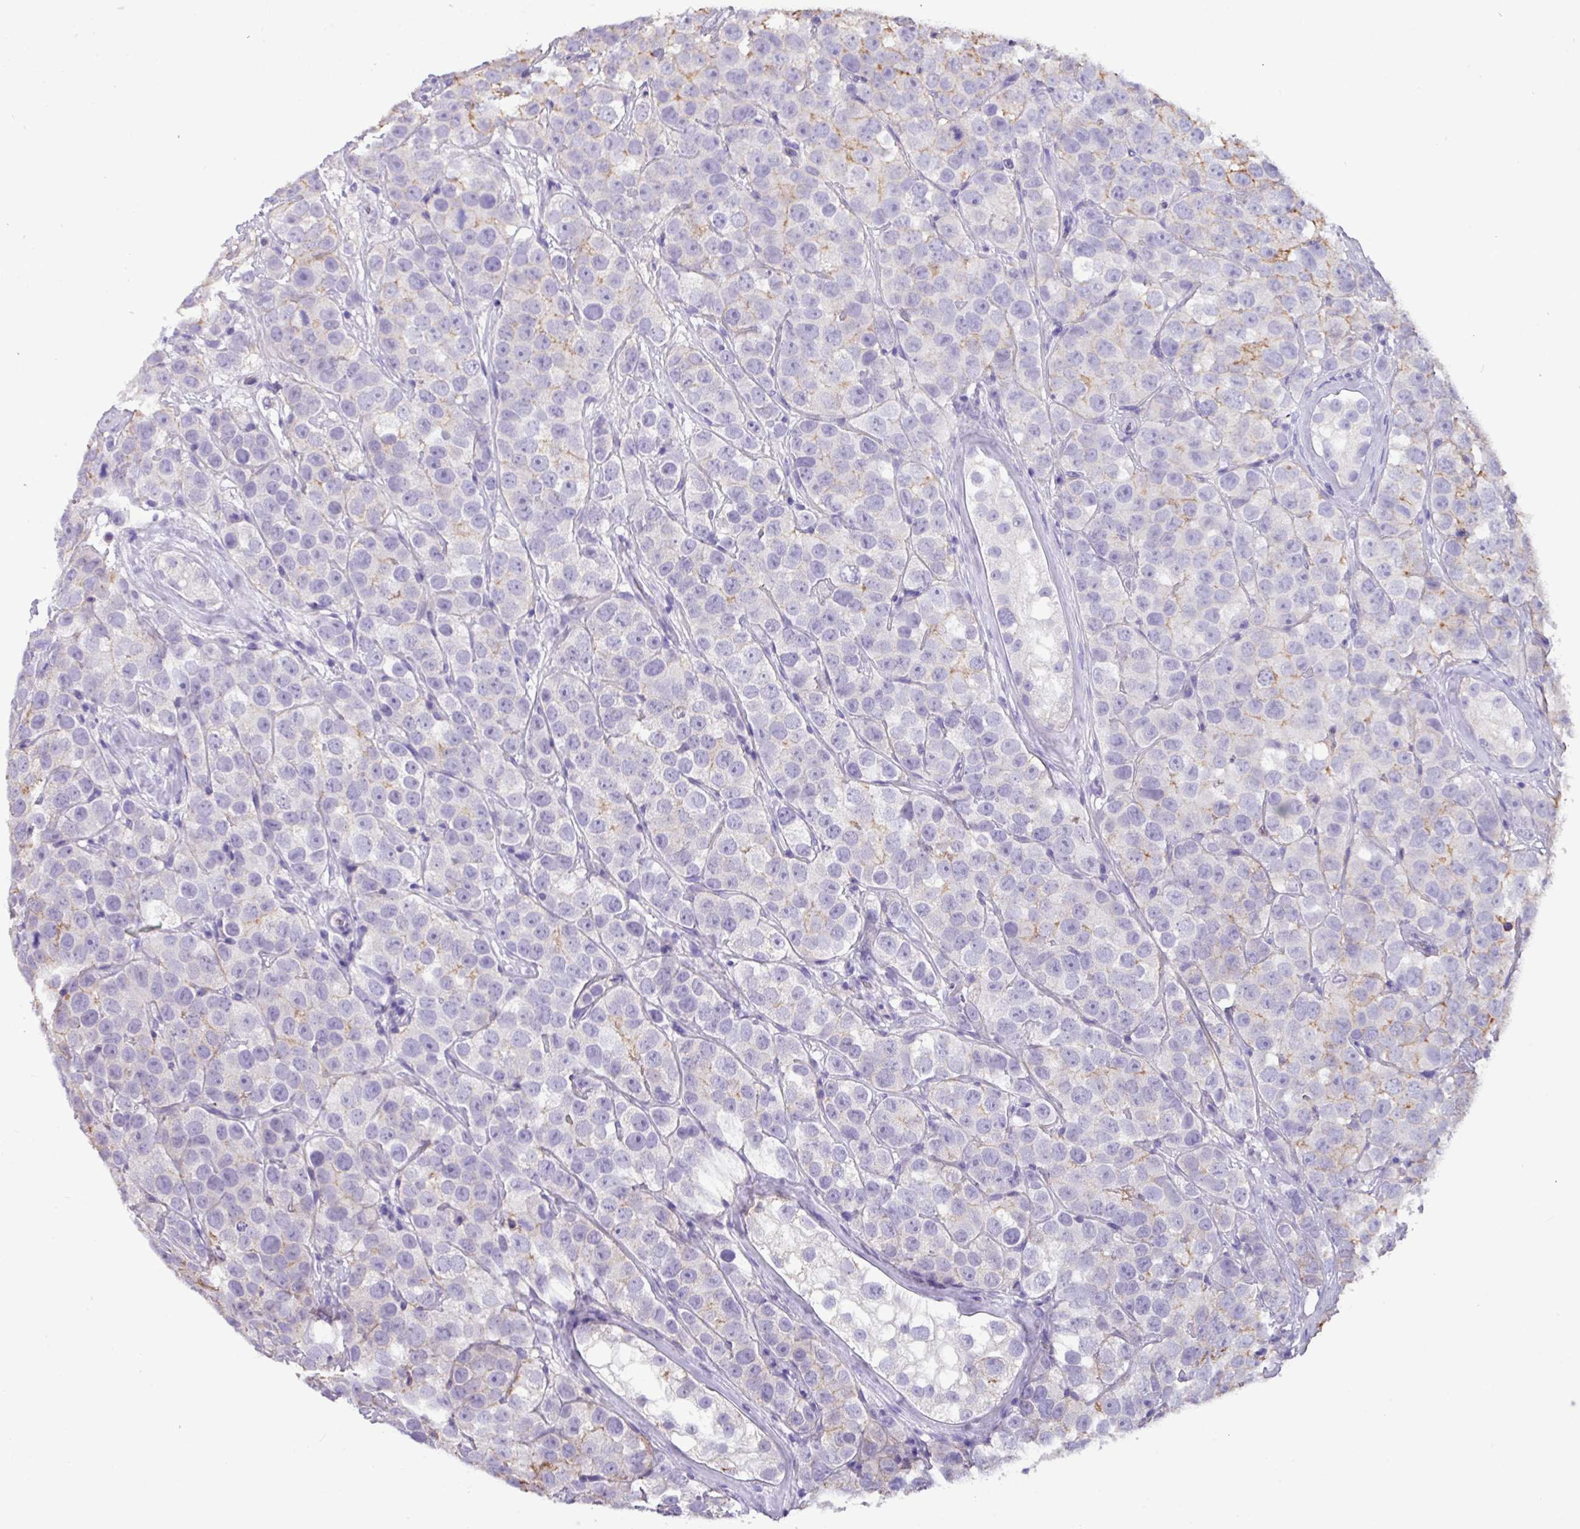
{"staining": {"intensity": "weak", "quantity": "<25%", "location": "cytoplasmic/membranous"}, "tissue": "stomach cancer", "cell_type": "Tumor cells", "image_type": "cancer", "snomed": [{"axis": "morphology", "description": "Normal tissue, NOS"}, {"axis": "morphology", "description": "Adenocarcinoma, NOS"}, {"axis": "topography", "description": "Stomach"}], "caption": "The immunohistochemistry (IHC) histopathology image has no significant staining in tumor cells of stomach cancer (adenocarcinoma) tissue.", "gene": "EPCAM", "patient": {"sex": "female", "age": 64}}